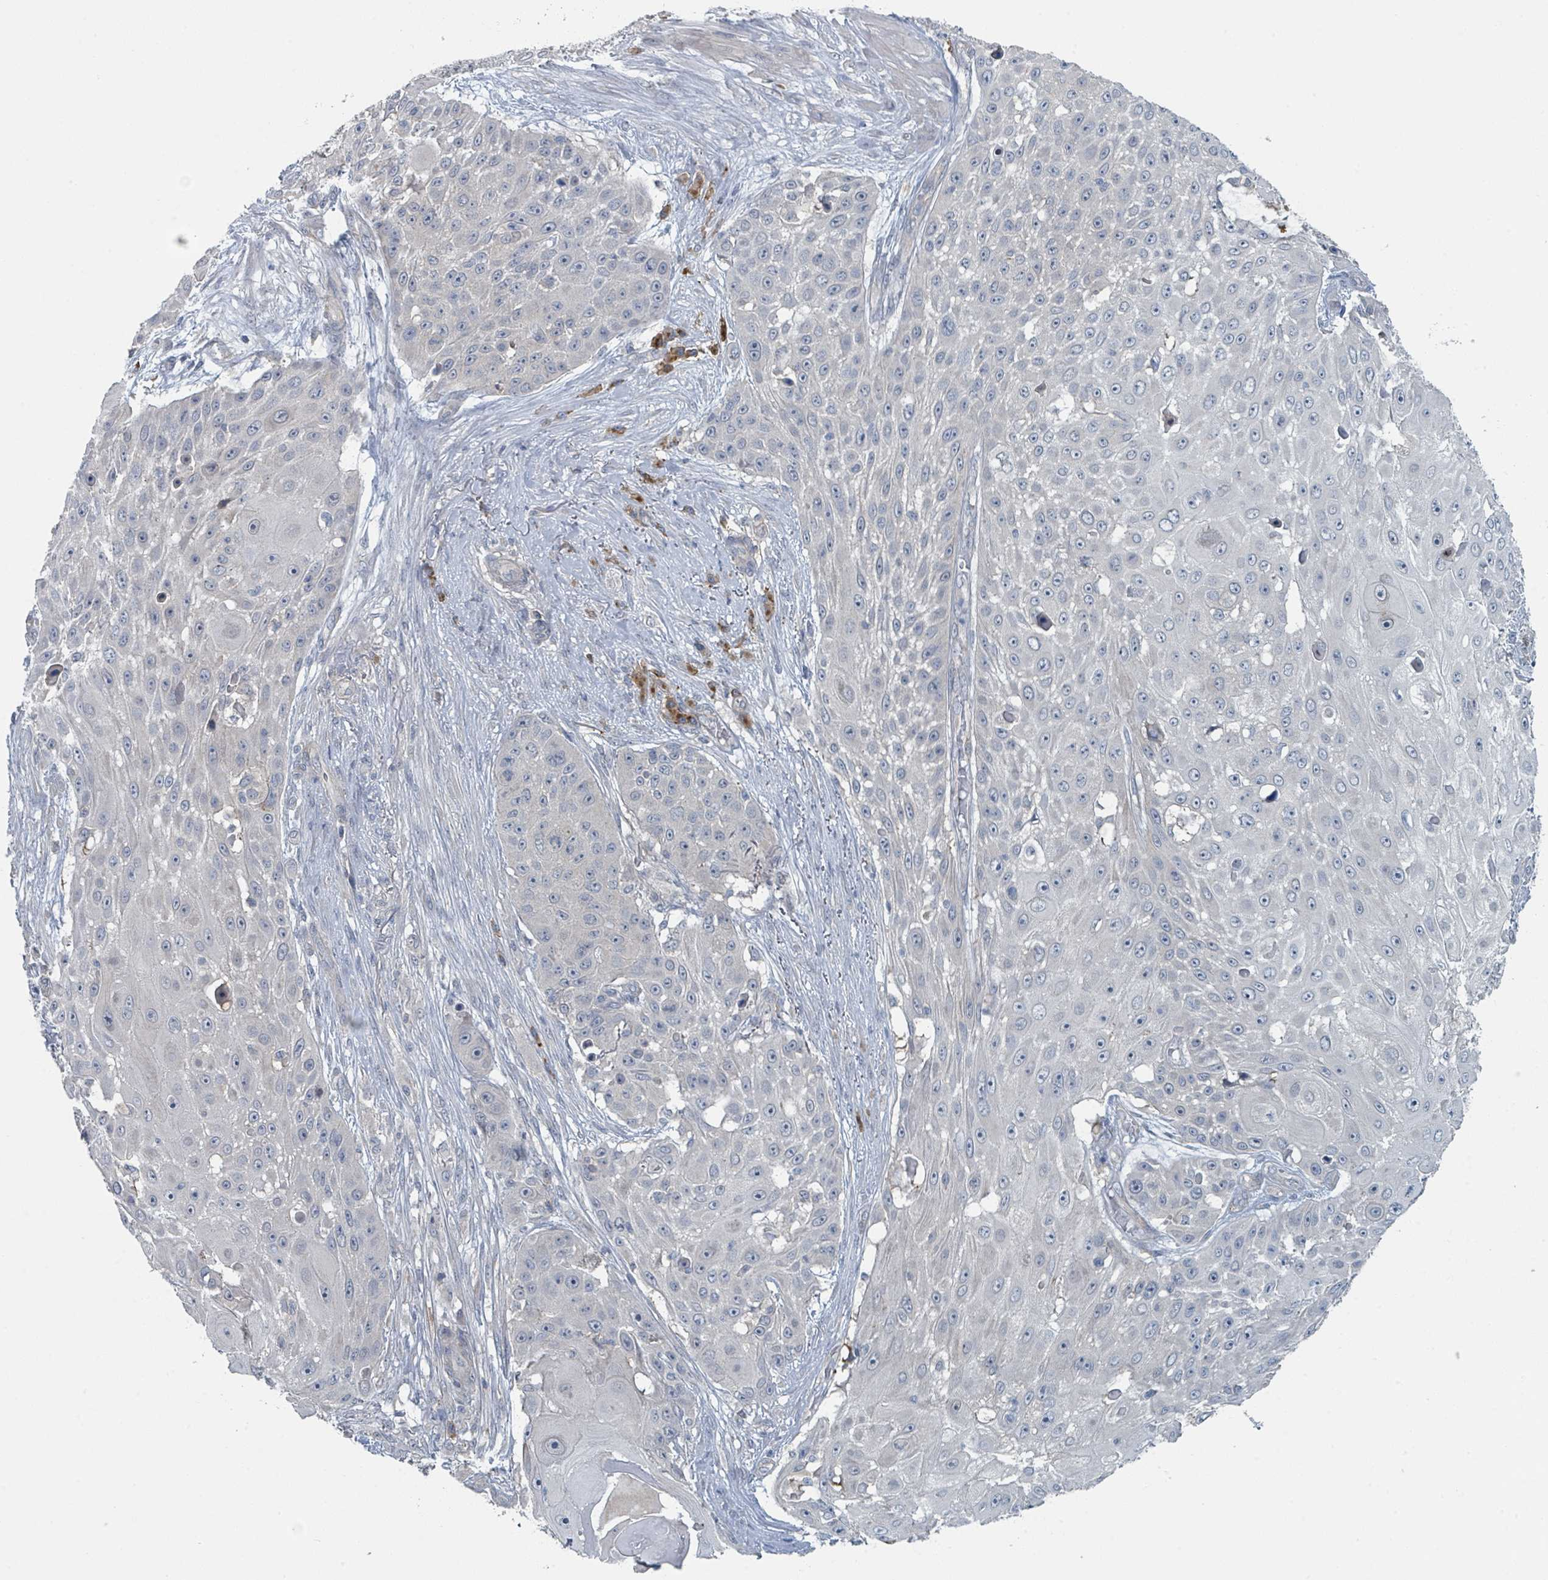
{"staining": {"intensity": "negative", "quantity": "none", "location": "none"}, "tissue": "skin cancer", "cell_type": "Tumor cells", "image_type": "cancer", "snomed": [{"axis": "morphology", "description": "Squamous cell carcinoma, NOS"}, {"axis": "topography", "description": "Skin"}], "caption": "A histopathology image of skin squamous cell carcinoma stained for a protein shows no brown staining in tumor cells.", "gene": "ANKRD55", "patient": {"sex": "female", "age": 86}}